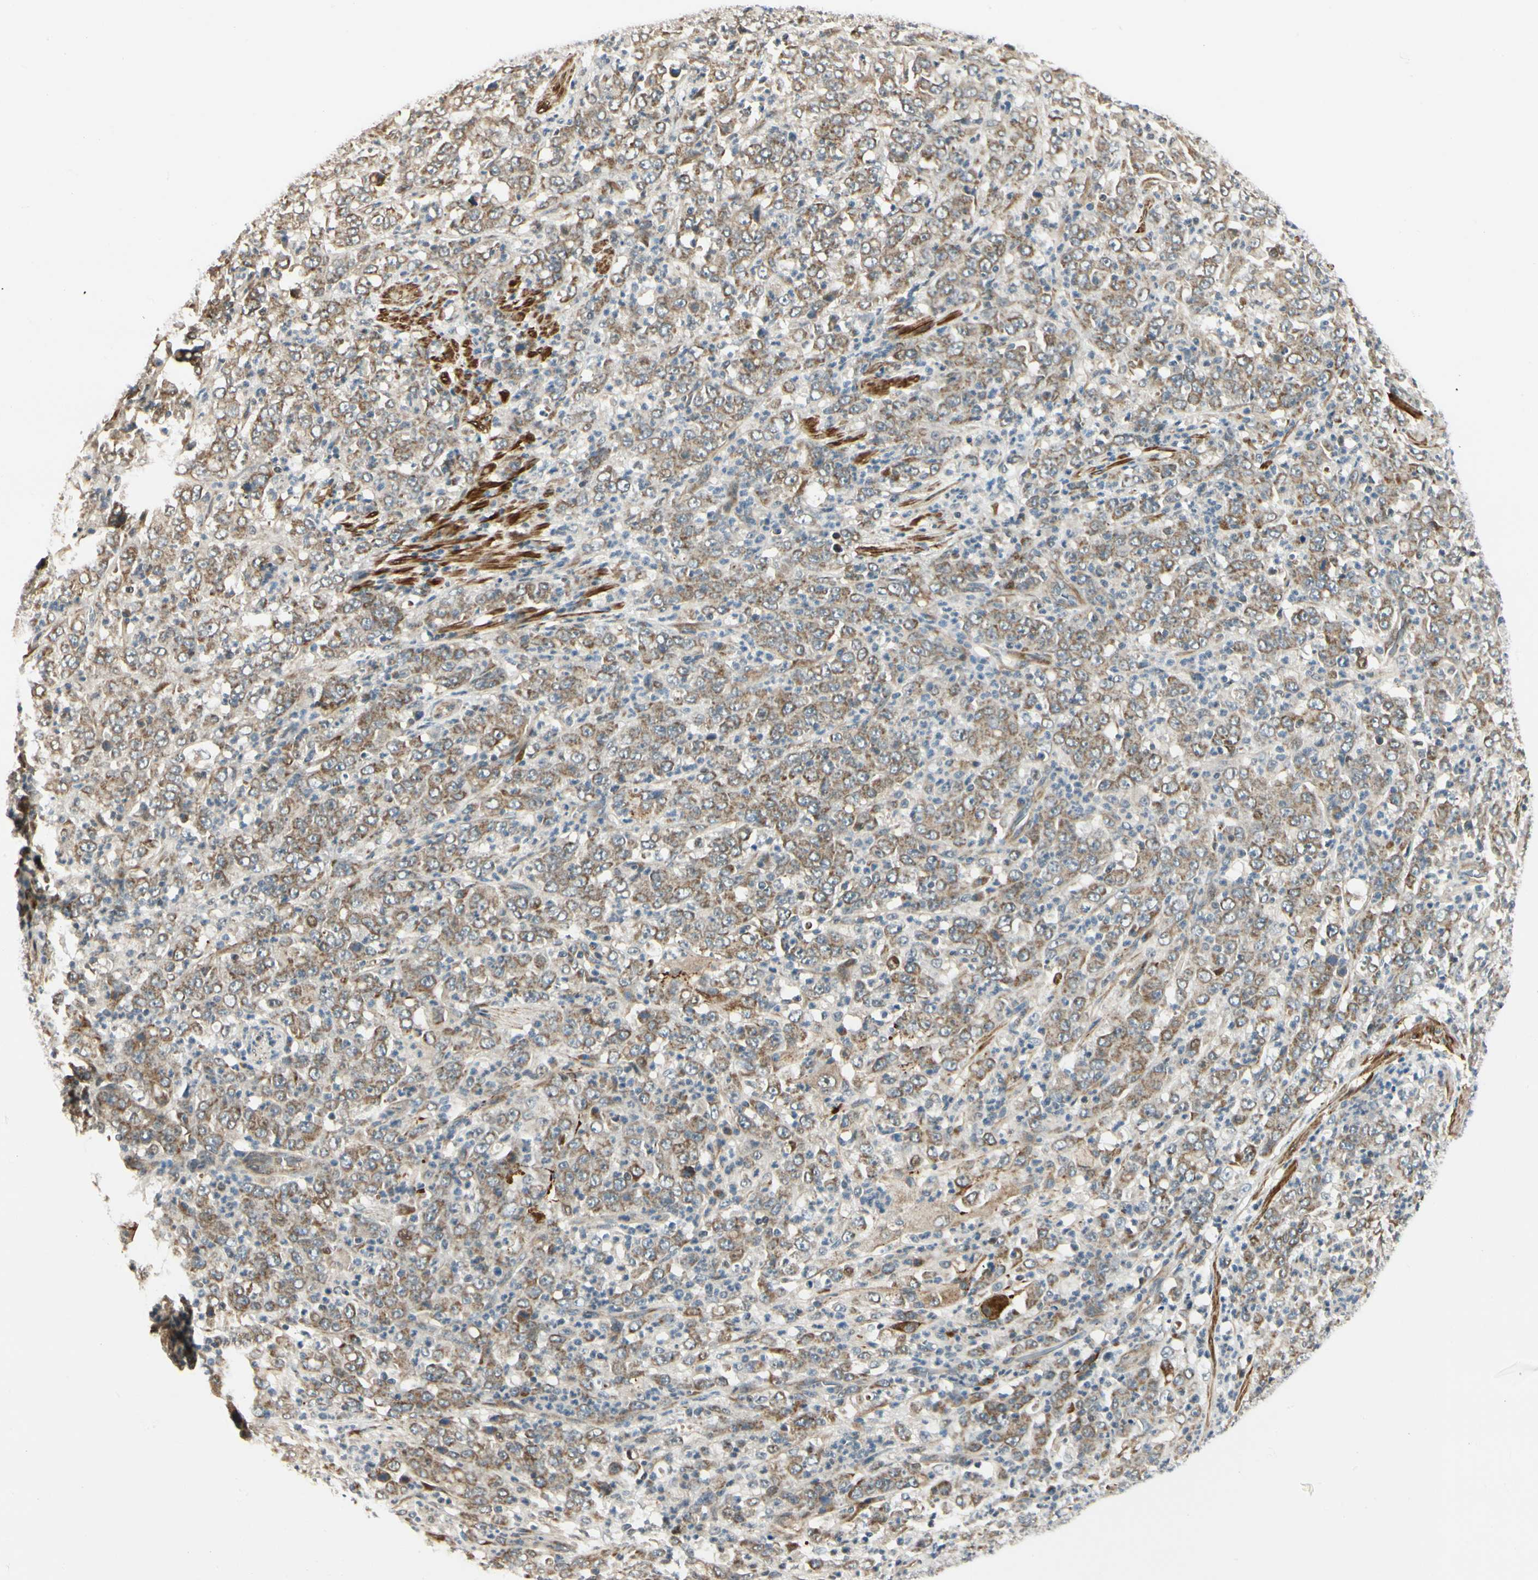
{"staining": {"intensity": "weak", "quantity": ">75%", "location": "cytoplasmic/membranous"}, "tissue": "stomach cancer", "cell_type": "Tumor cells", "image_type": "cancer", "snomed": [{"axis": "morphology", "description": "Adenocarcinoma, NOS"}, {"axis": "topography", "description": "Stomach, lower"}], "caption": "Adenocarcinoma (stomach) was stained to show a protein in brown. There is low levels of weak cytoplasmic/membranous staining in about >75% of tumor cells.", "gene": "P4HA3", "patient": {"sex": "female", "age": 71}}